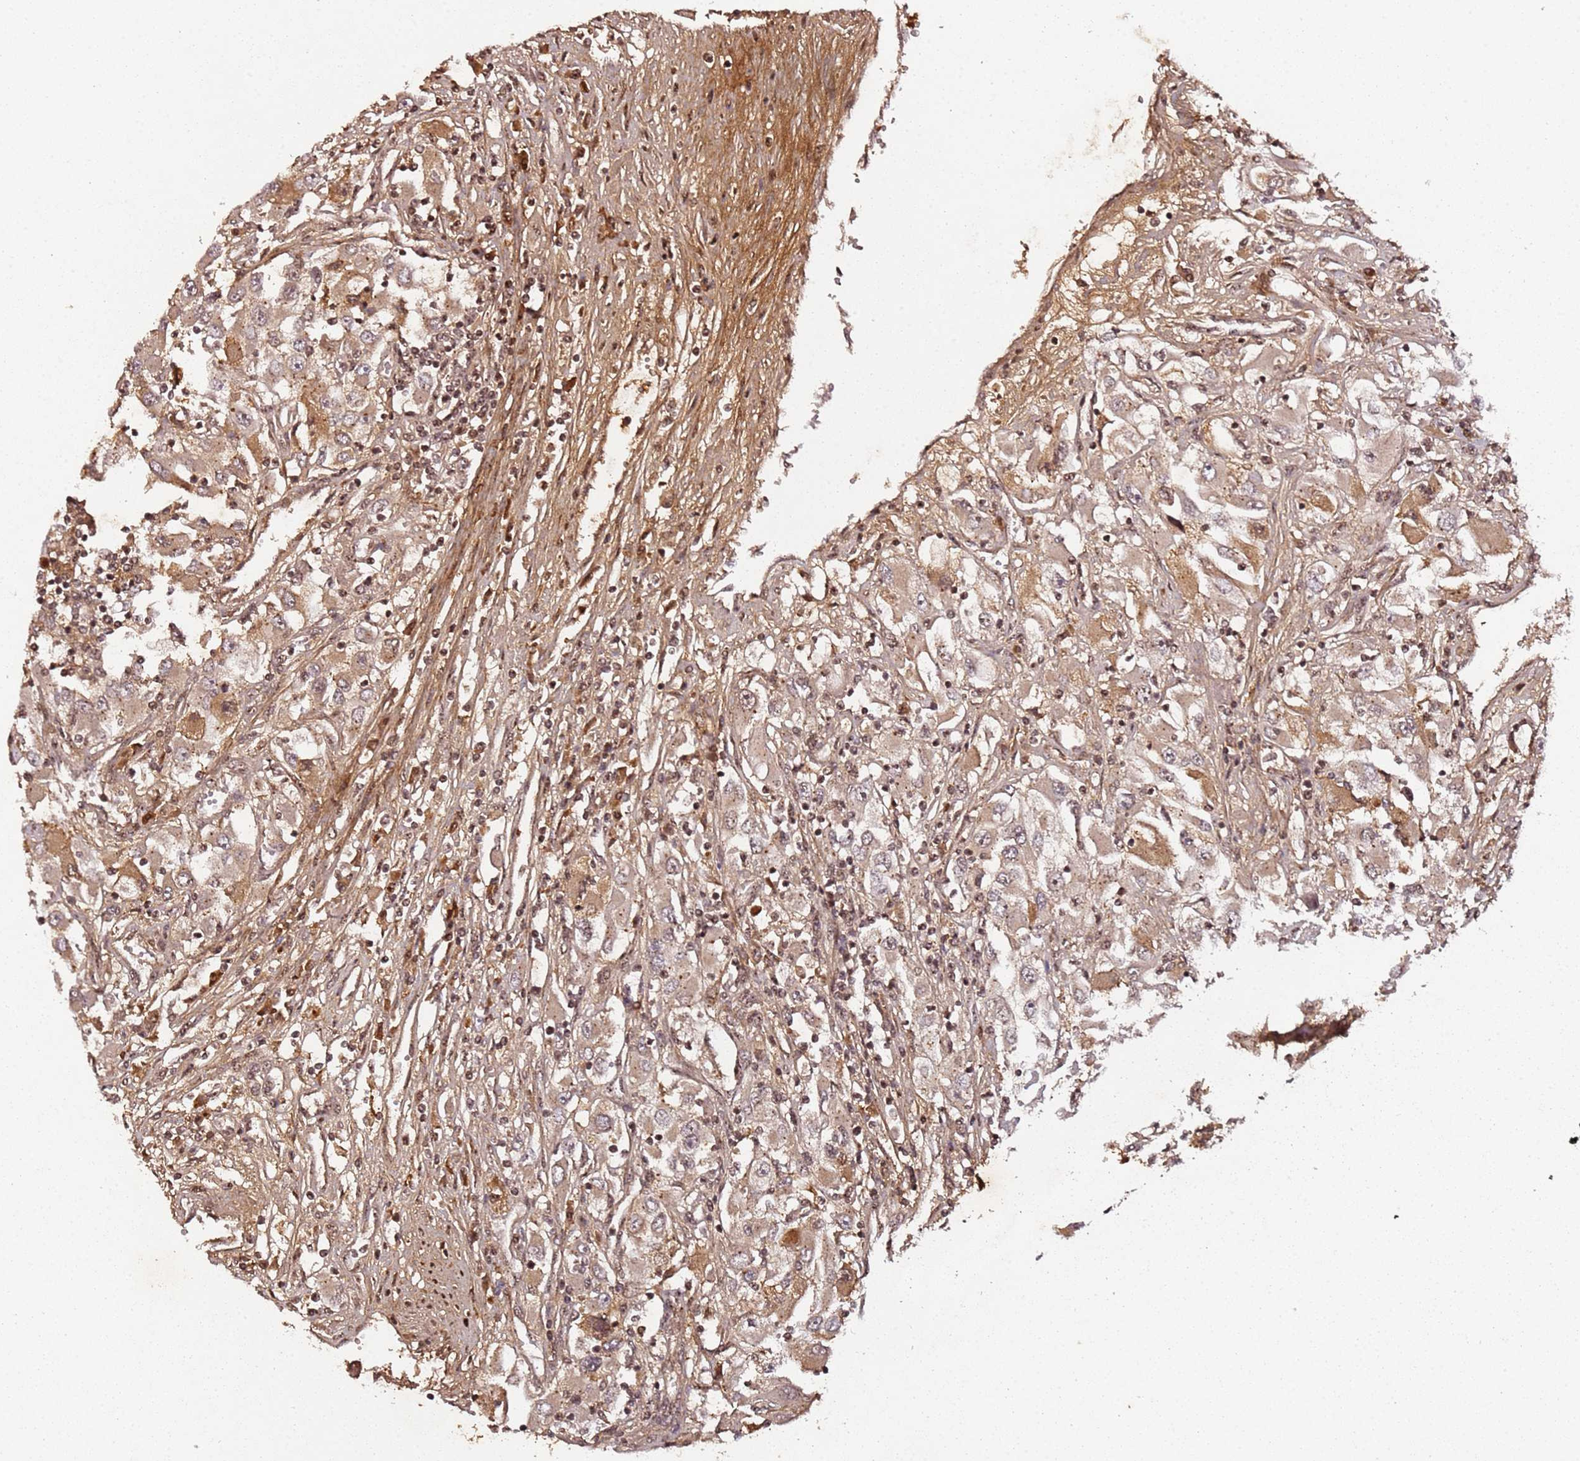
{"staining": {"intensity": "moderate", "quantity": ">75%", "location": "cytoplasmic/membranous,nuclear"}, "tissue": "renal cancer", "cell_type": "Tumor cells", "image_type": "cancer", "snomed": [{"axis": "morphology", "description": "Adenocarcinoma, NOS"}, {"axis": "topography", "description": "Kidney"}], "caption": "About >75% of tumor cells in human adenocarcinoma (renal) reveal moderate cytoplasmic/membranous and nuclear protein staining as visualized by brown immunohistochemical staining.", "gene": "COL1A2", "patient": {"sex": "female", "age": 52}}